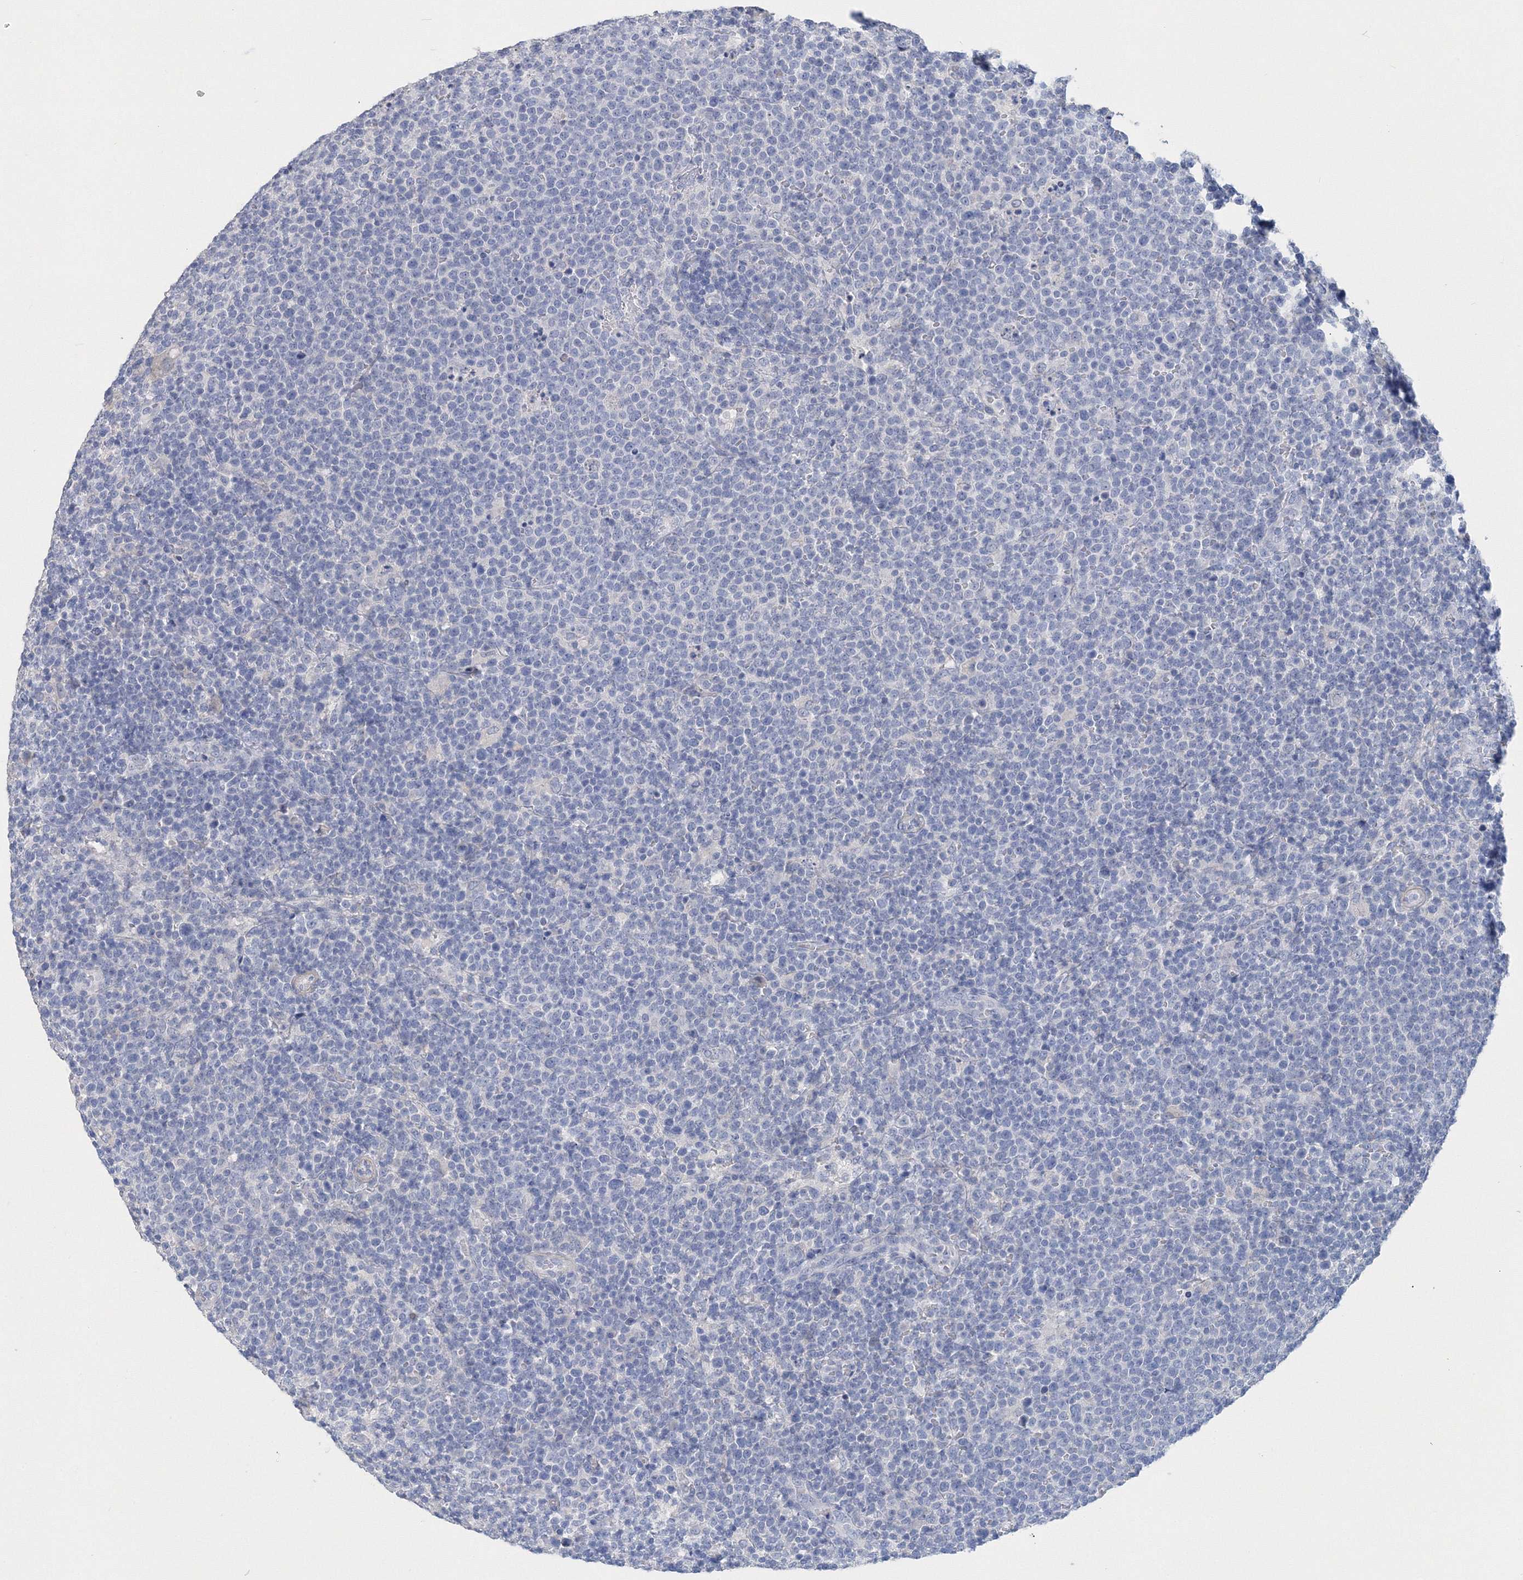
{"staining": {"intensity": "negative", "quantity": "none", "location": "none"}, "tissue": "lymphoma", "cell_type": "Tumor cells", "image_type": "cancer", "snomed": [{"axis": "morphology", "description": "Malignant lymphoma, non-Hodgkin's type, High grade"}, {"axis": "topography", "description": "Lymph node"}], "caption": "This is an immunohistochemistry image of malignant lymphoma, non-Hodgkin's type (high-grade). There is no positivity in tumor cells.", "gene": "OSBPL6", "patient": {"sex": "male", "age": 61}}